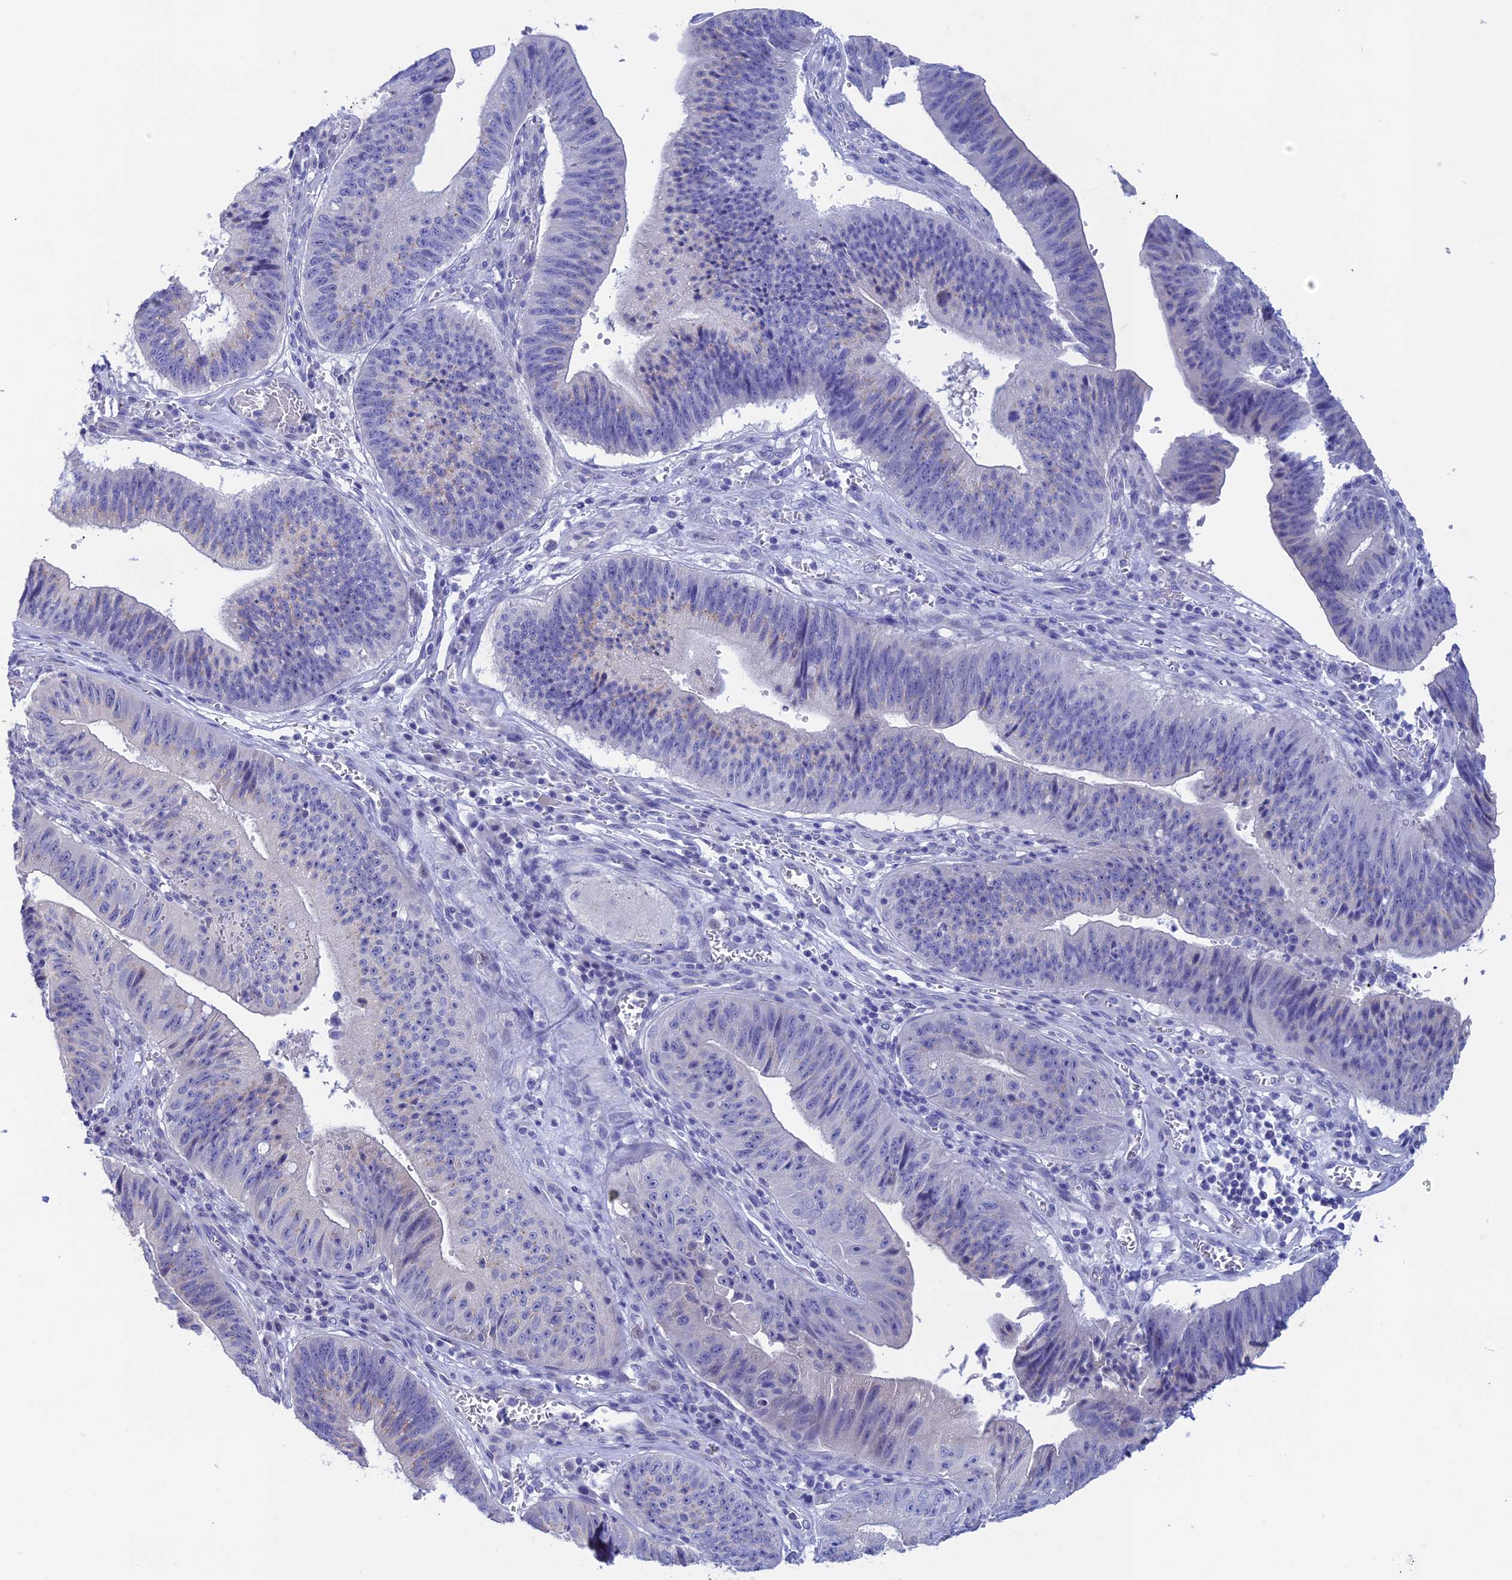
{"staining": {"intensity": "negative", "quantity": "none", "location": "none"}, "tissue": "stomach cancer", "cell_type": "Tumor cells", "image_type": "cancer", "snomed": [{"axis": "morphology", "description": "Adenocarcinoma, NOS"}, {"axis": "topography", "description": "Stomach"}], "caption": "An immunohistochemistry (IHC) photomicrograph of stomach cancer (adenocarcinoma) is shown. There is no staining in tumor cells of stomach cancer (adenocarcinoma).", "gene": "BTBD19", "patient": {"sex": "male", "age": 59}}